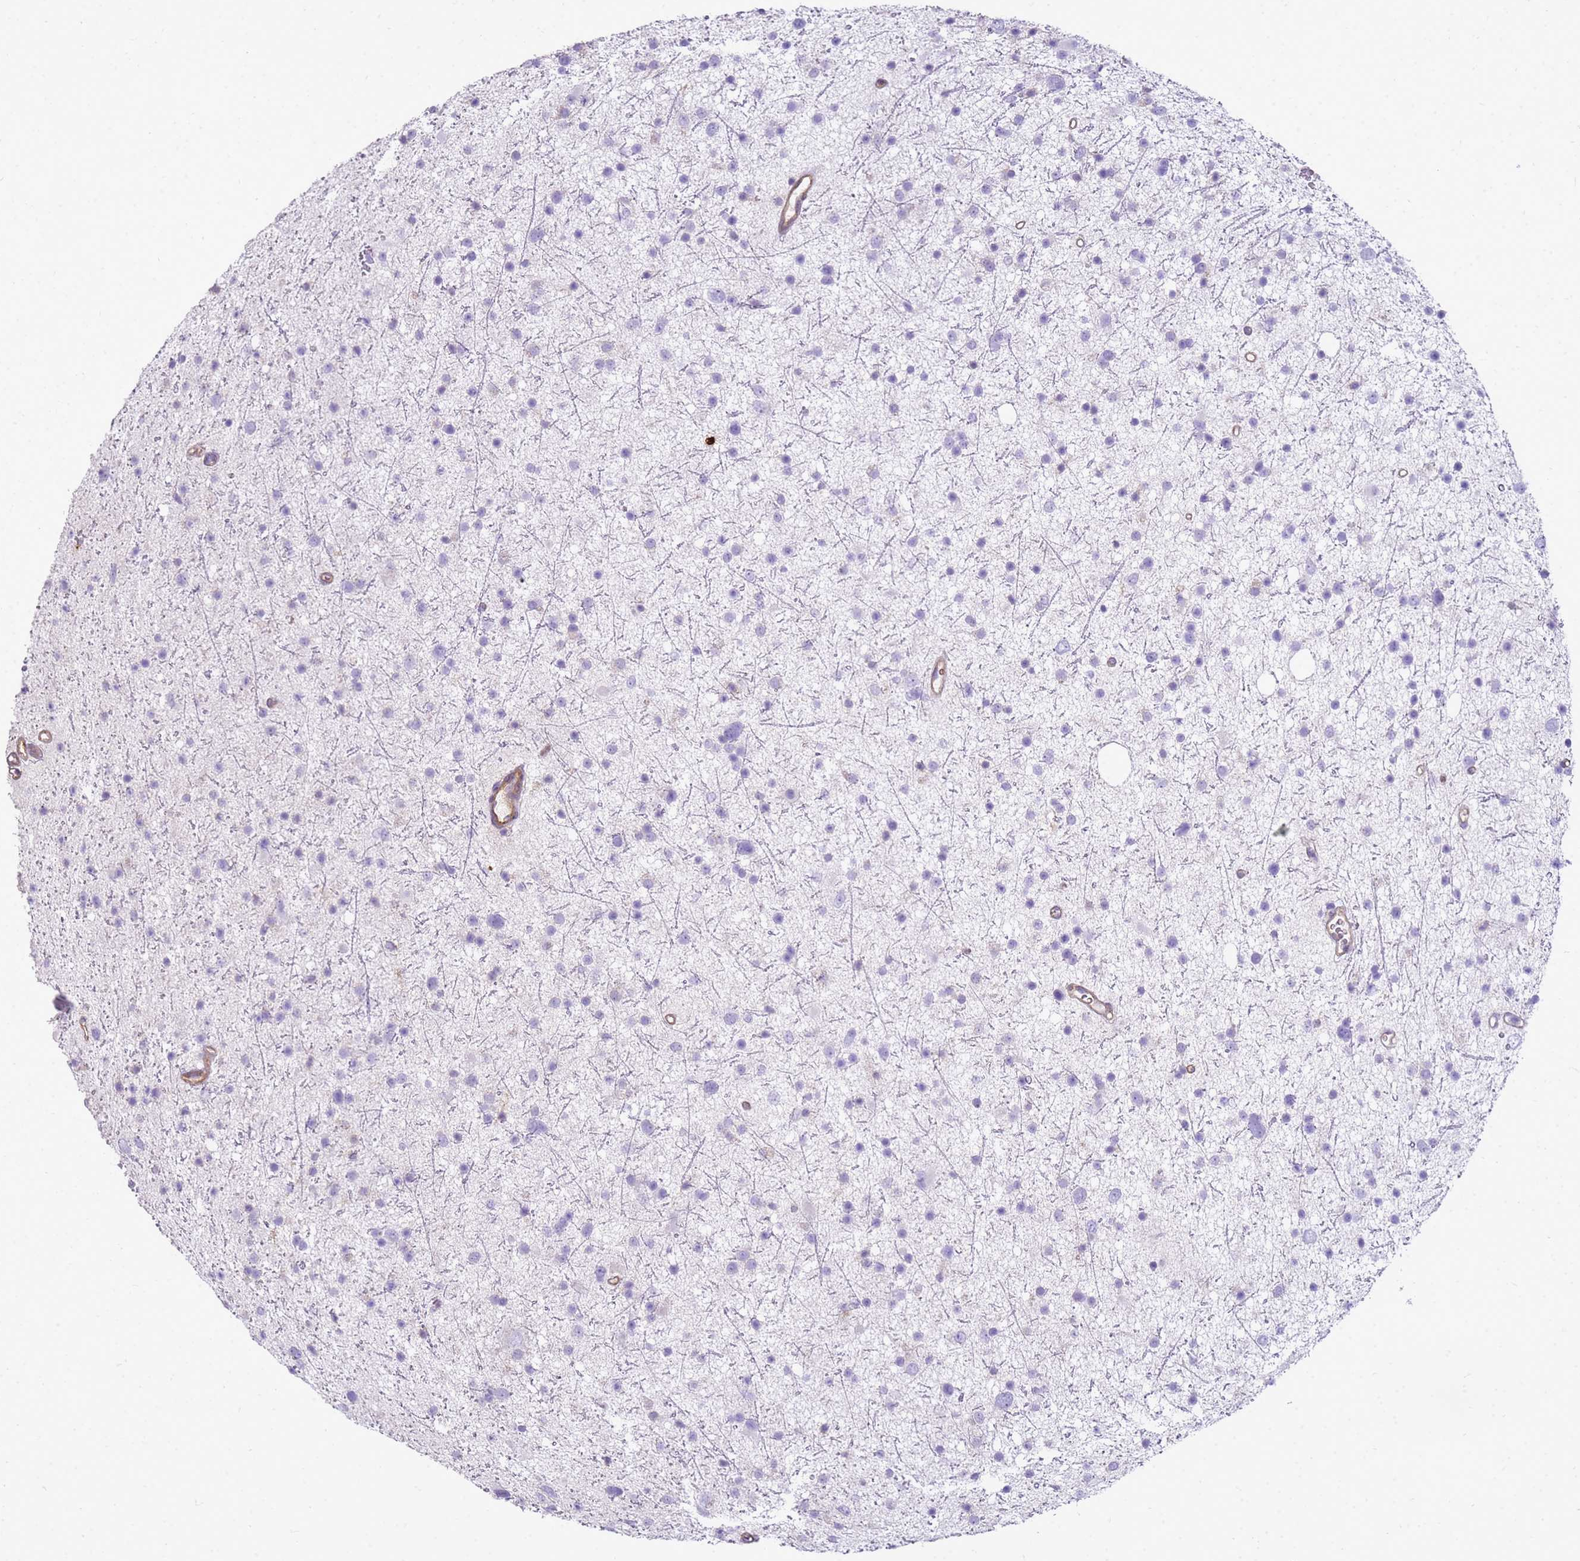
{"staining": {"intensity": "negative", "quantity": "none", "location": "none"}, "tissue": "glioma", "cell_type": "Tumor cells", "image_type": "cancer", "snomed": [{"axis": "morphology", "description": "Glioma, malignant, Low grade"}, {"axis": "topography", "description": "Cerebral cortex"}], "caption": "Immunohistochemical staining of human malignant glioma (low-grade) exhibits no significant positivity in tumor cells. Nuclei are stained in blue.", "gene": "HSPB1", "patient": {"sex": "female", "age": 39}}